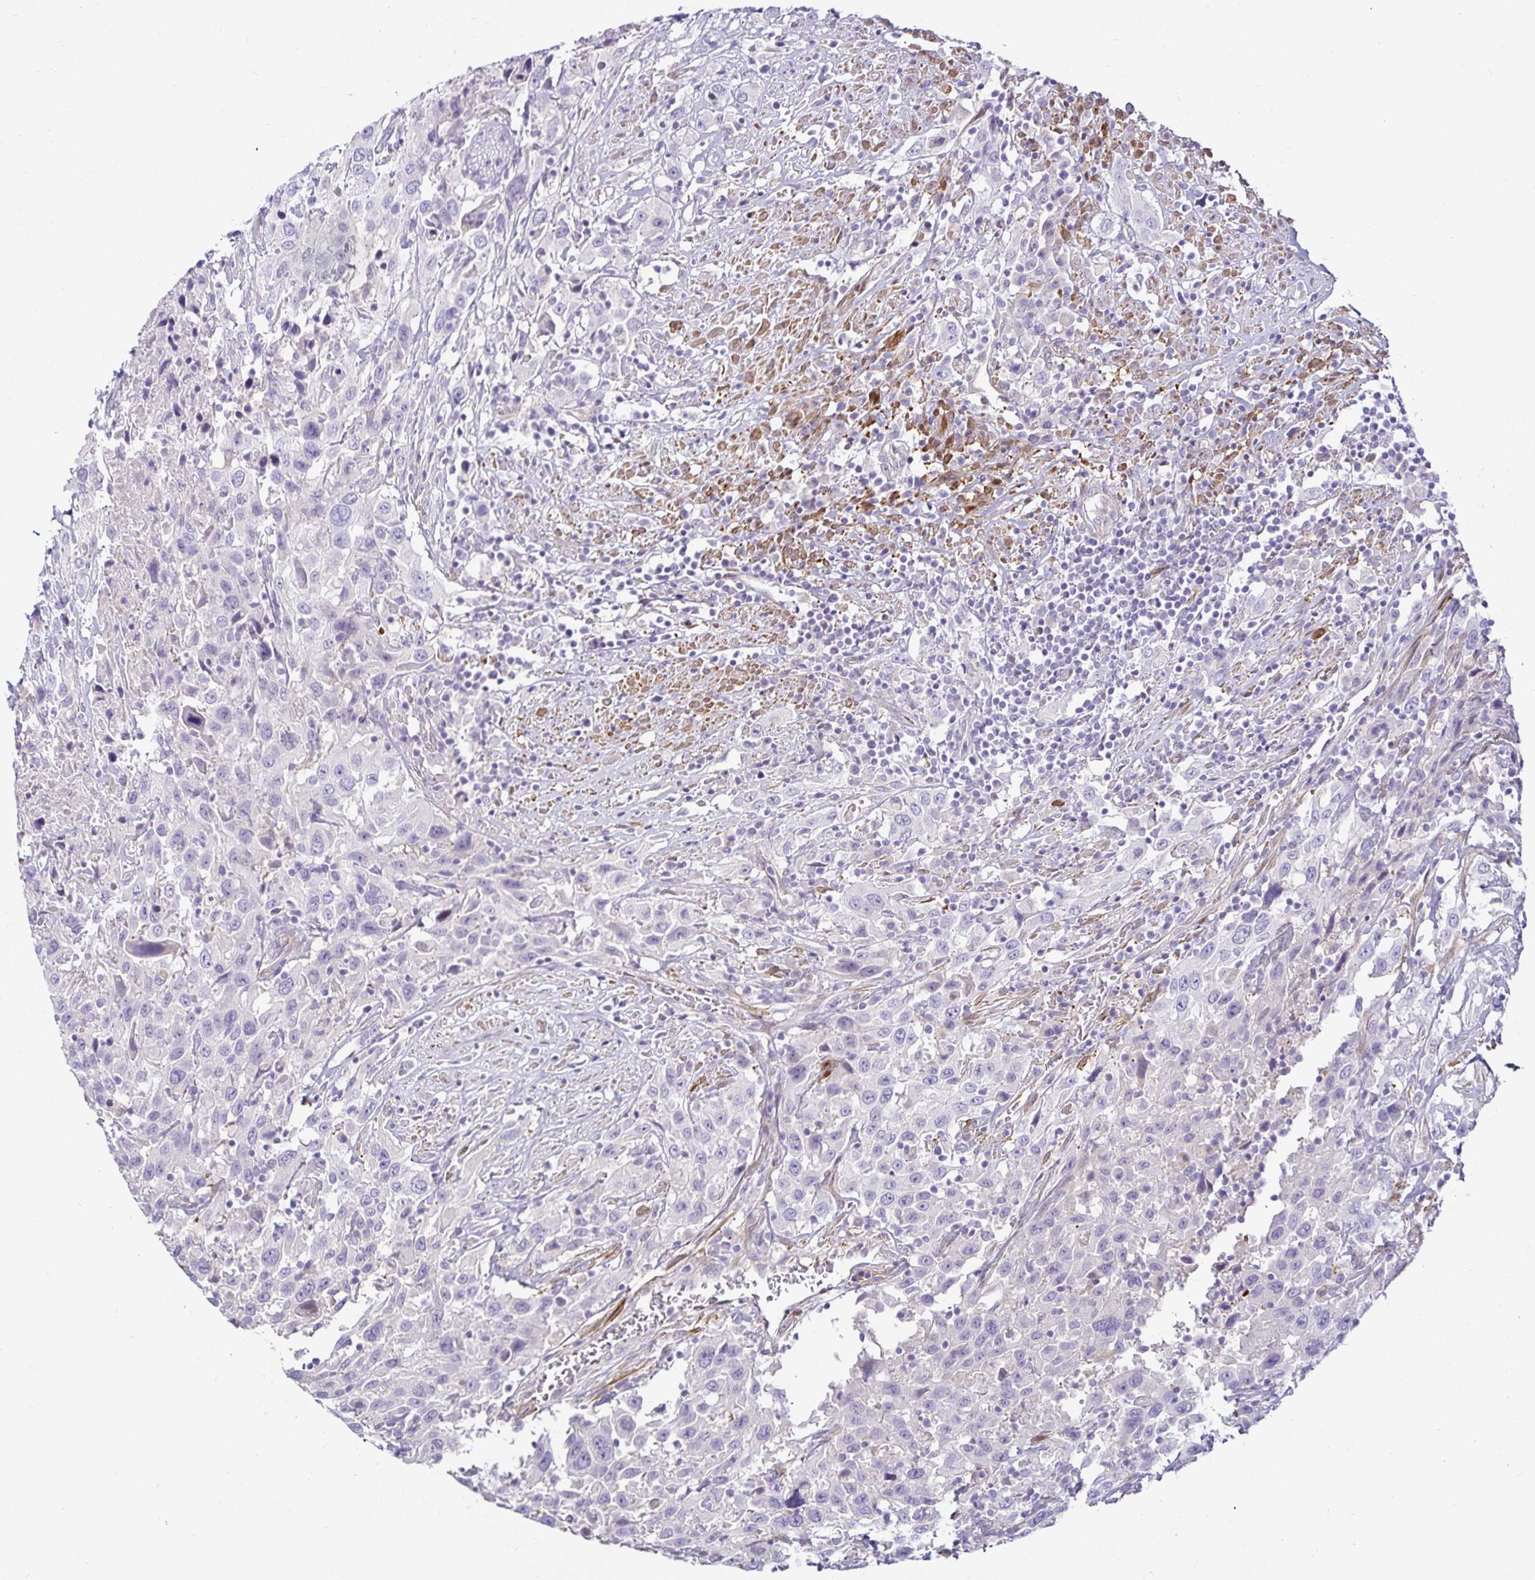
{"staining": {"intensity": "negative", "quantity": "none", "location": "none"}, "tissue": "urothelial cancer", "cell_type": "Tumor cells", "image_type": "cancer", "snomed": [{"axis": "morphology", "description": "Urothelial carcinoma, High grade"}, {"axis": "topography", "description": "Urinary bladder"}], "caption": "Photomicrograph shows no protein positivity in tumor cells of high-grade urothelial carcinoma tissue. (DAB (3,3'-diaminobenzidine) immunohistochemistry visualized using brightfield microscopy, high magnification).", "gene": "SPAG4", "patient": {"sex": "male", "age": 61}}